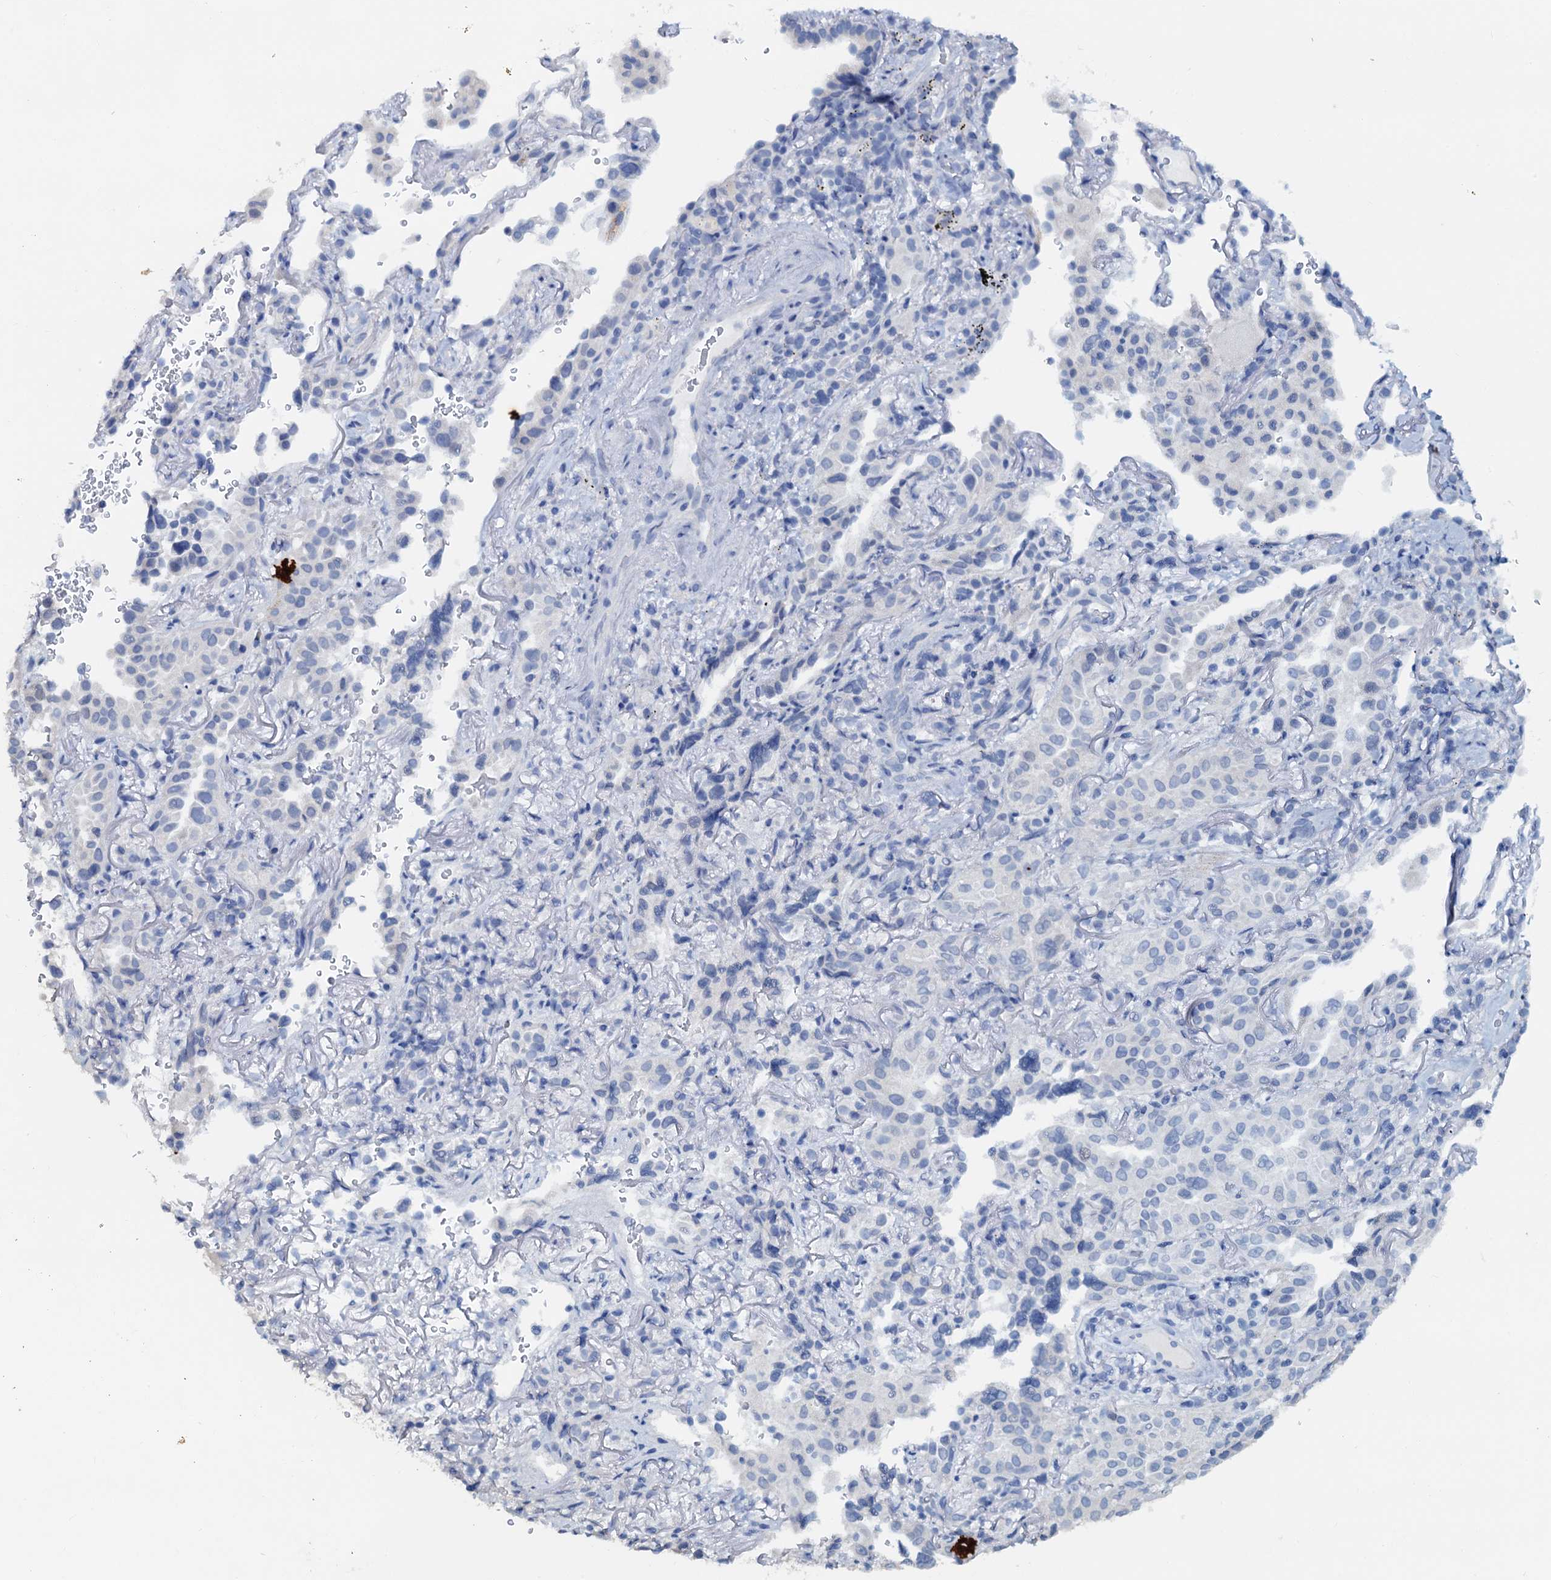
{"staining": {"intensity": "negative", "quantity": "none", "location": "none"}, "tissue": "lung cancer", "cell_type": "Tumor cells", "image_type": "cancer", "snomed": [{"axis": "morphology", "description": "Adenocarcinoma, NOS"}, {"axis": "topography", "description": "Lung"}], "caption": "Tumor cells are negative for brown protein staining in lung cancer (adenocarcinoma). Nuclei are stained in blue.", "gene": "PTGES3", "patient": {"sex": "female", "age": 69}}